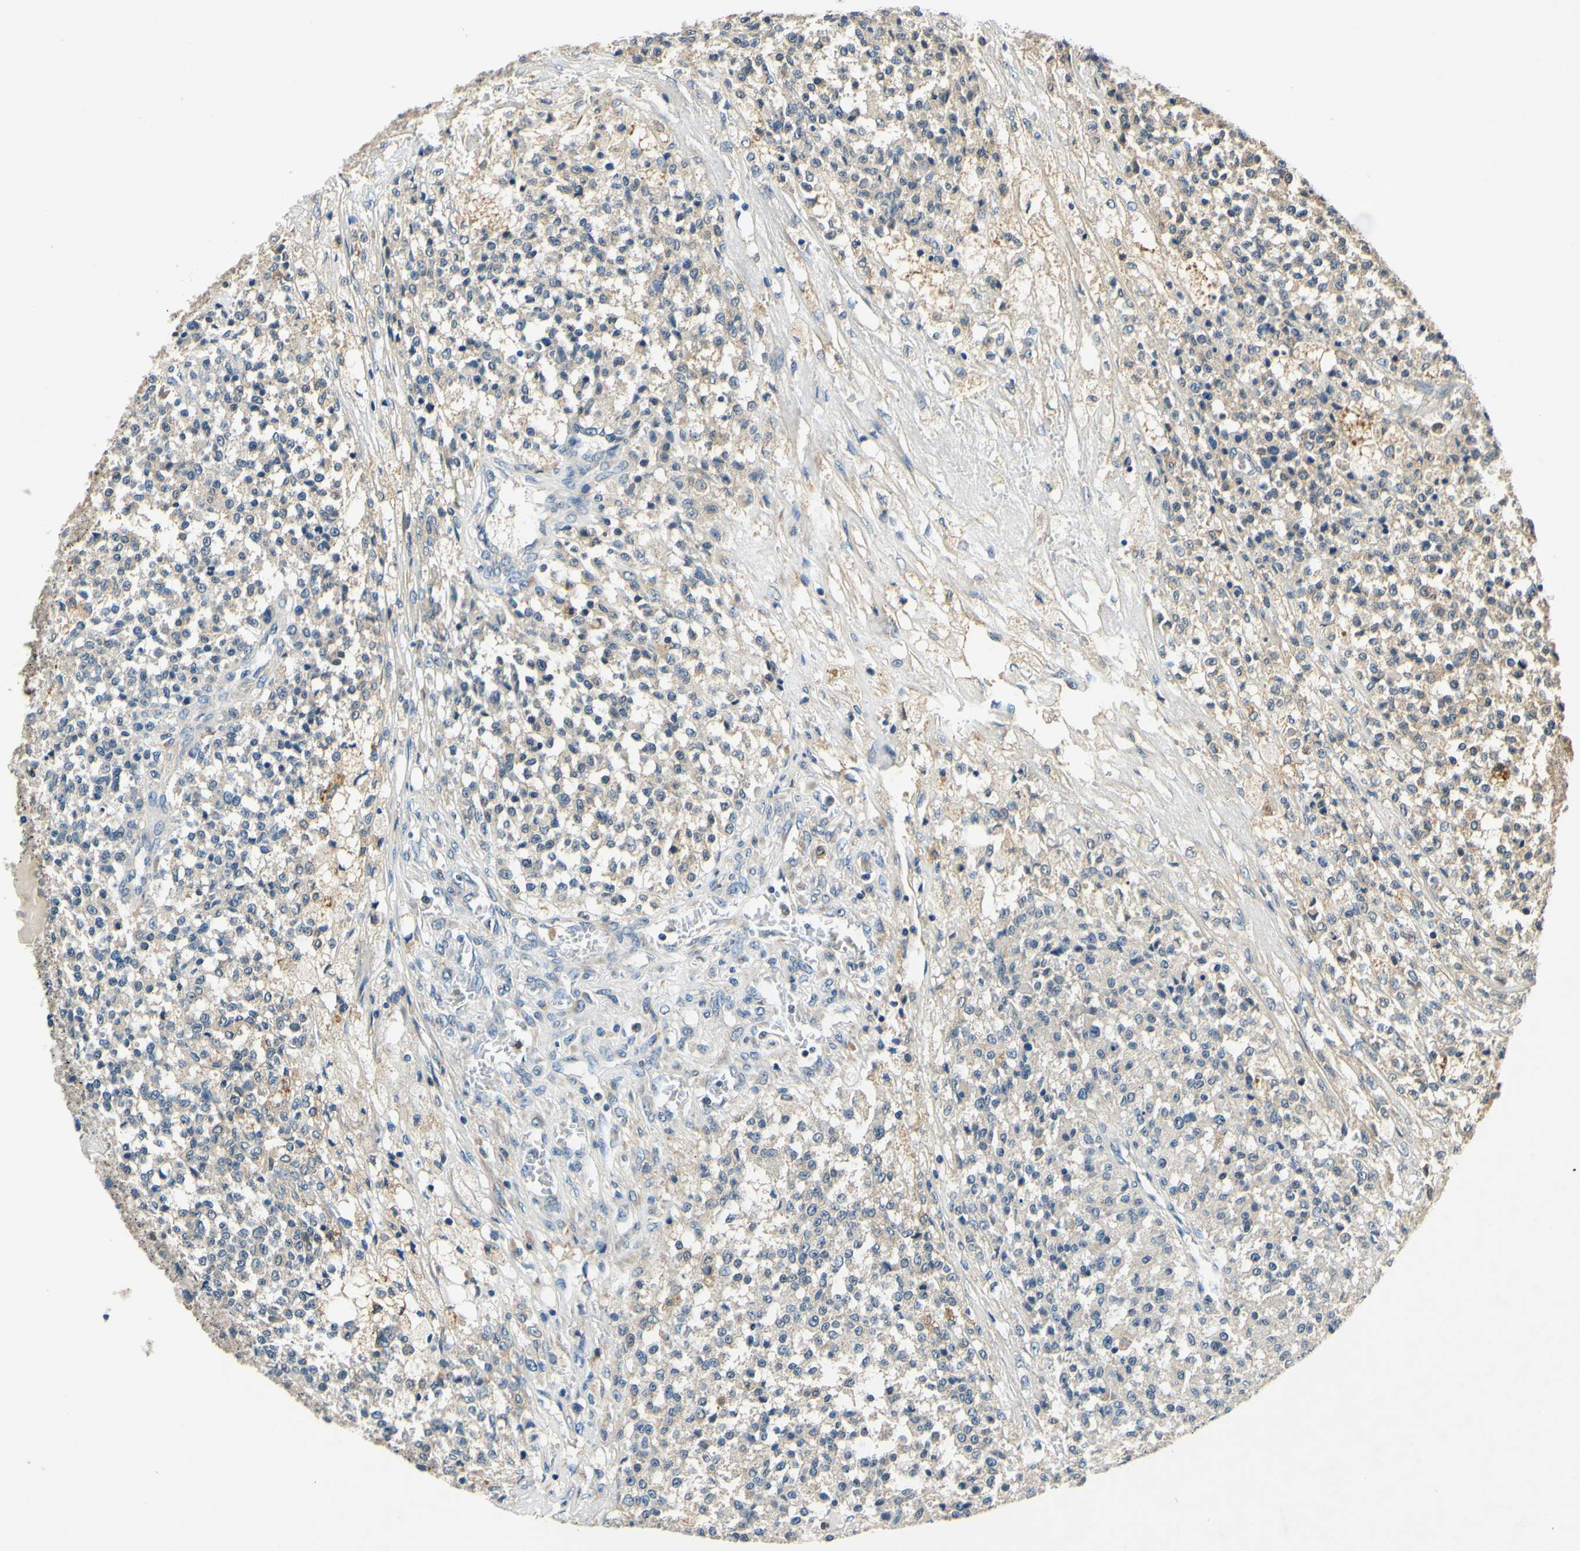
{"staining": {"intensity": "weak", "quantity": "25%-75%", "location": "cytoplasmic/membranous"}, "tissue": "testis cancer", "cell_type": "Tumor cells", "image_type": "cancer", "snomed": [{"axis": "morphology", "description": "Seminoma, NOS"}, {"axis": "topography", "description": "Testis"}], "caption": "A brown stain highlights weak cytoplasmic/membranous positivity of a protein in human seminoma (testis) tumor cells.", "gene": "PLA2G4A", "patient": {"sex": "male", "age": 59}}